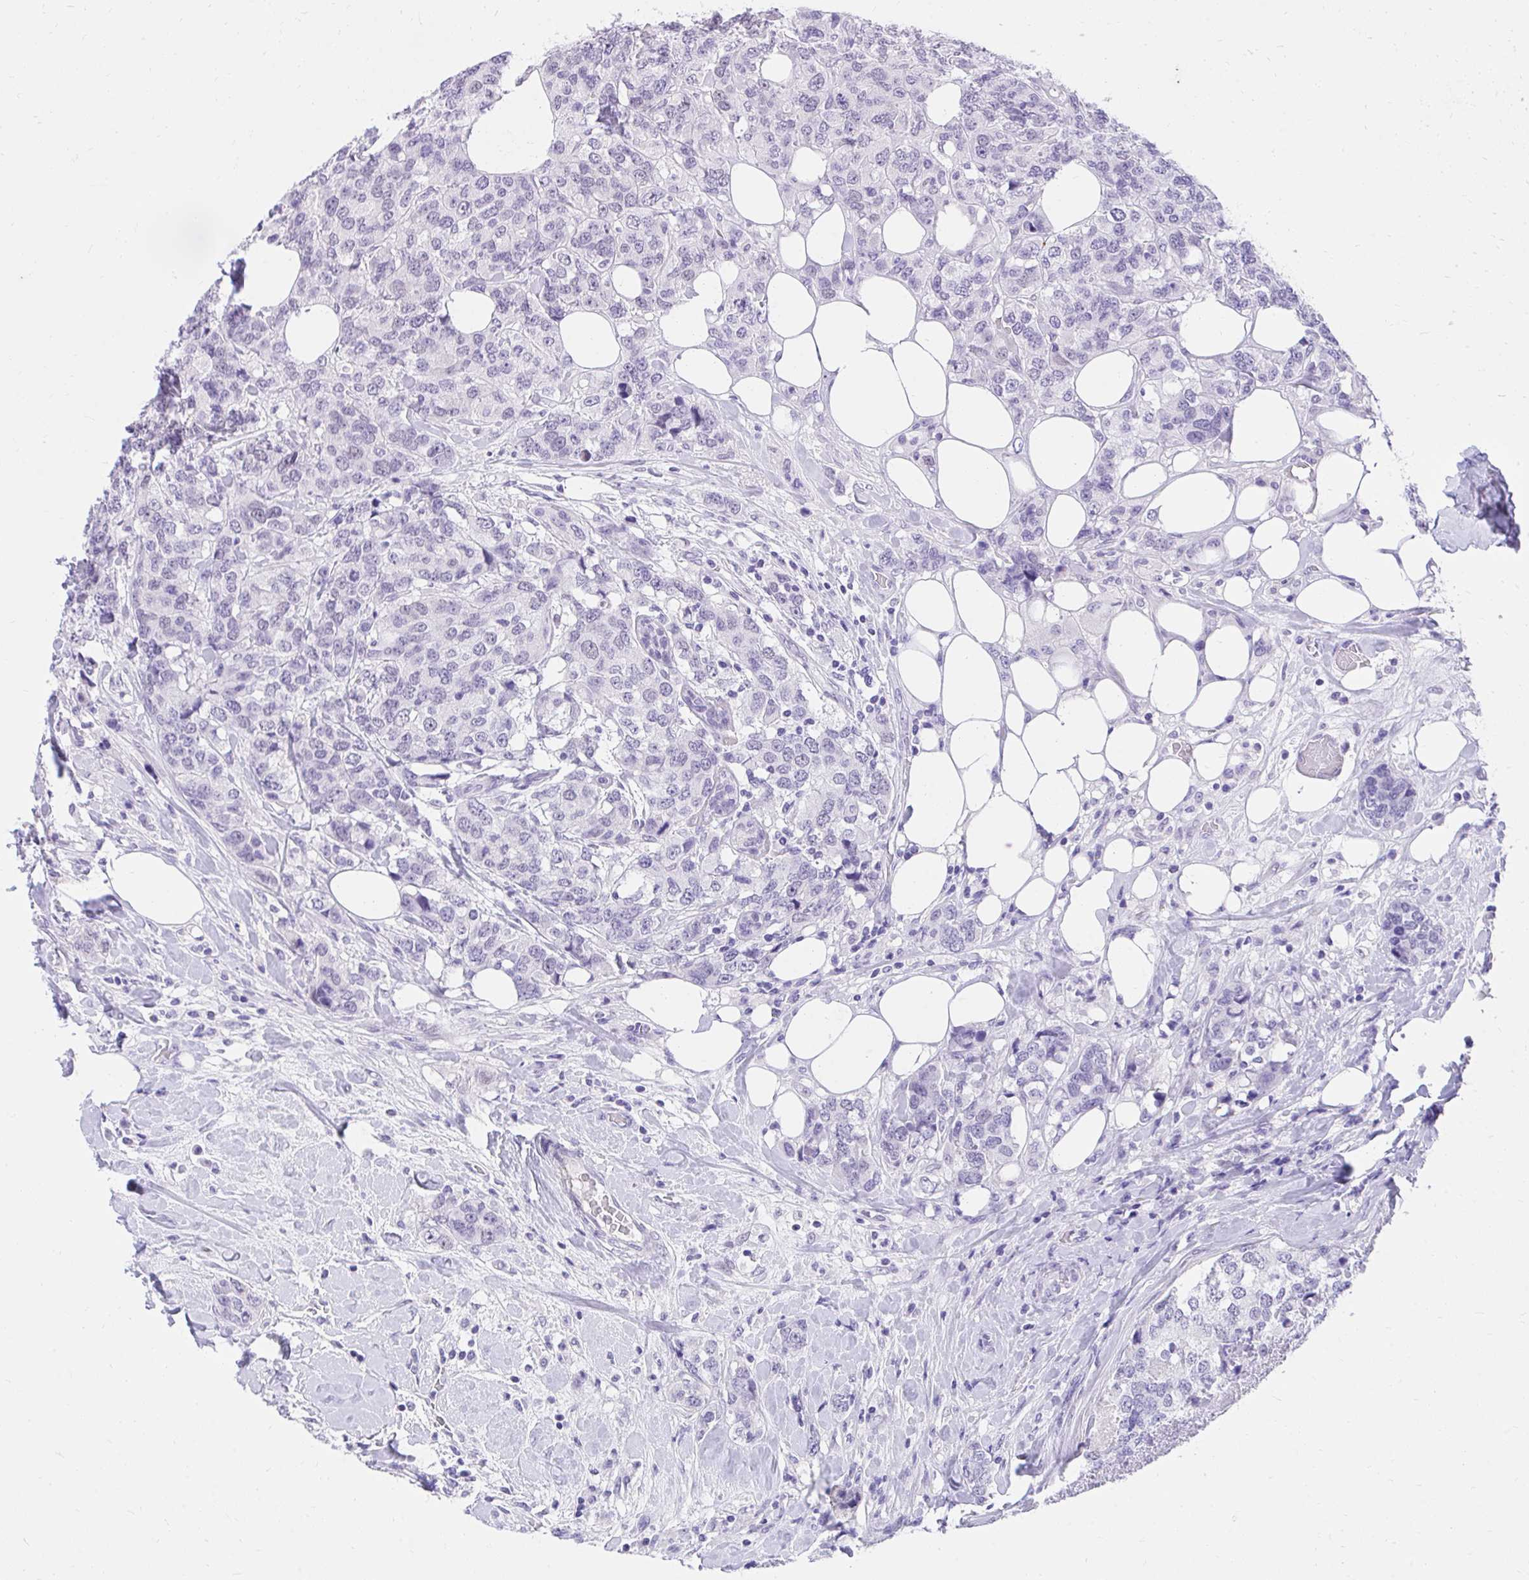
{"staining": {"intensity": "negative", "quantity": "none", "location": "none"}, "tissue": "breast cancer", "cell_type": "Tumor cells", "image_type": "cancer", "snomed": [{"axis": "morphology", "description": "Lobular carcinoma"}, {"axis": "topography", "description": "Breast"}], "caption": "Tumor cells show no significant protein staining in breast cancer.", "gene": "KLK1", "patient": {"sex": "female", "age": 59}}